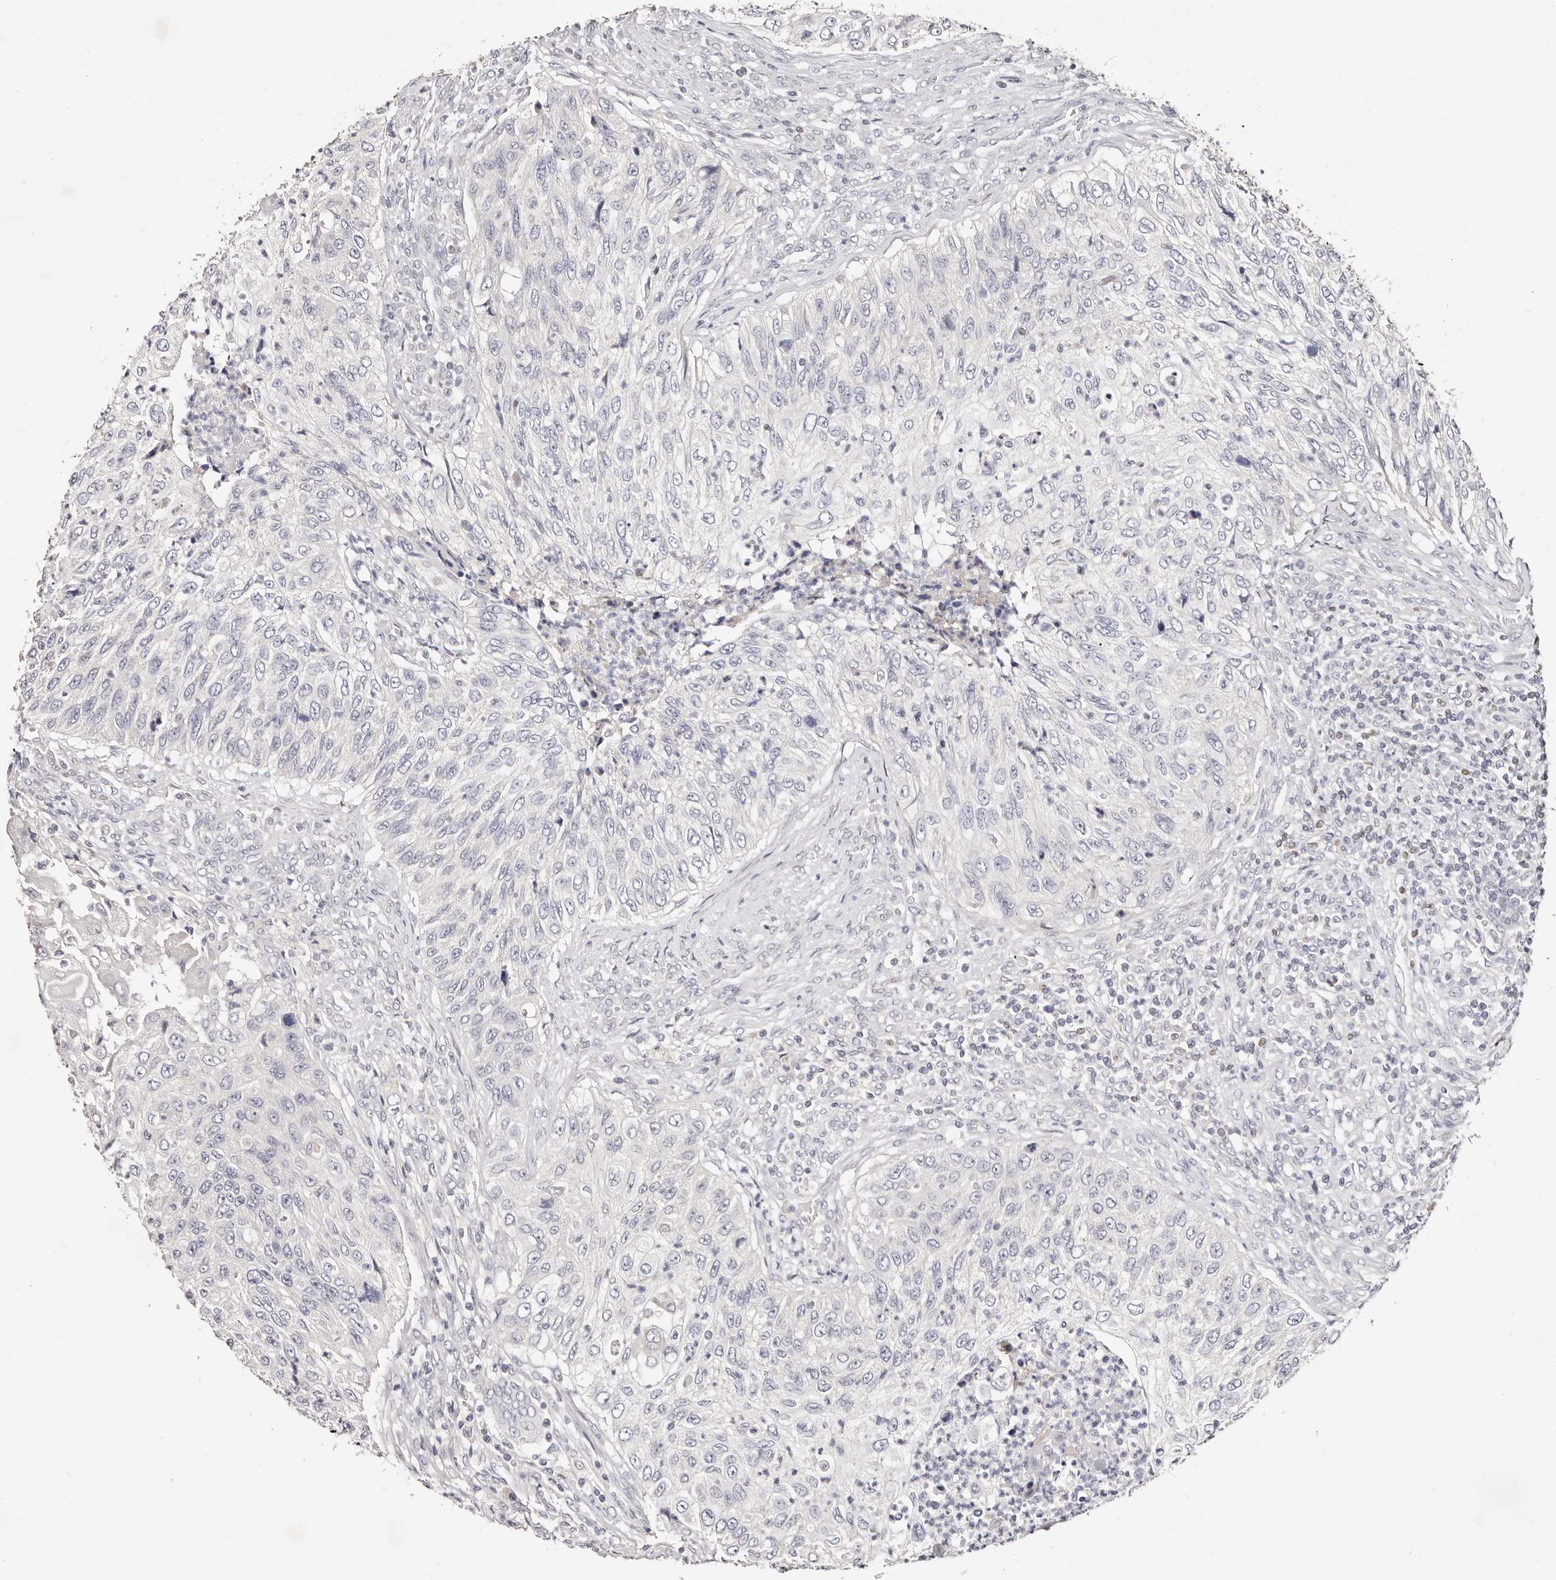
{"staining": {"intensity": "negative", "quantity": "none", "location": "none"}, "tissue": "urothelial cancer", "cell_type": "Tumor cells", "image_type": "cancer", "snomed": [{"axis": "morphology", "description": "Urothelial carcinoma, High grade"}, {"axis": "topography", "description": "Urinary bladder"}], "caption": "IHC micrograph of human urothelial cancer stained for a protein (brown), which shows no positivity in tumor cells.", "gene": "IQGAP3", "patient": {"sex": "female", "age": 60}}